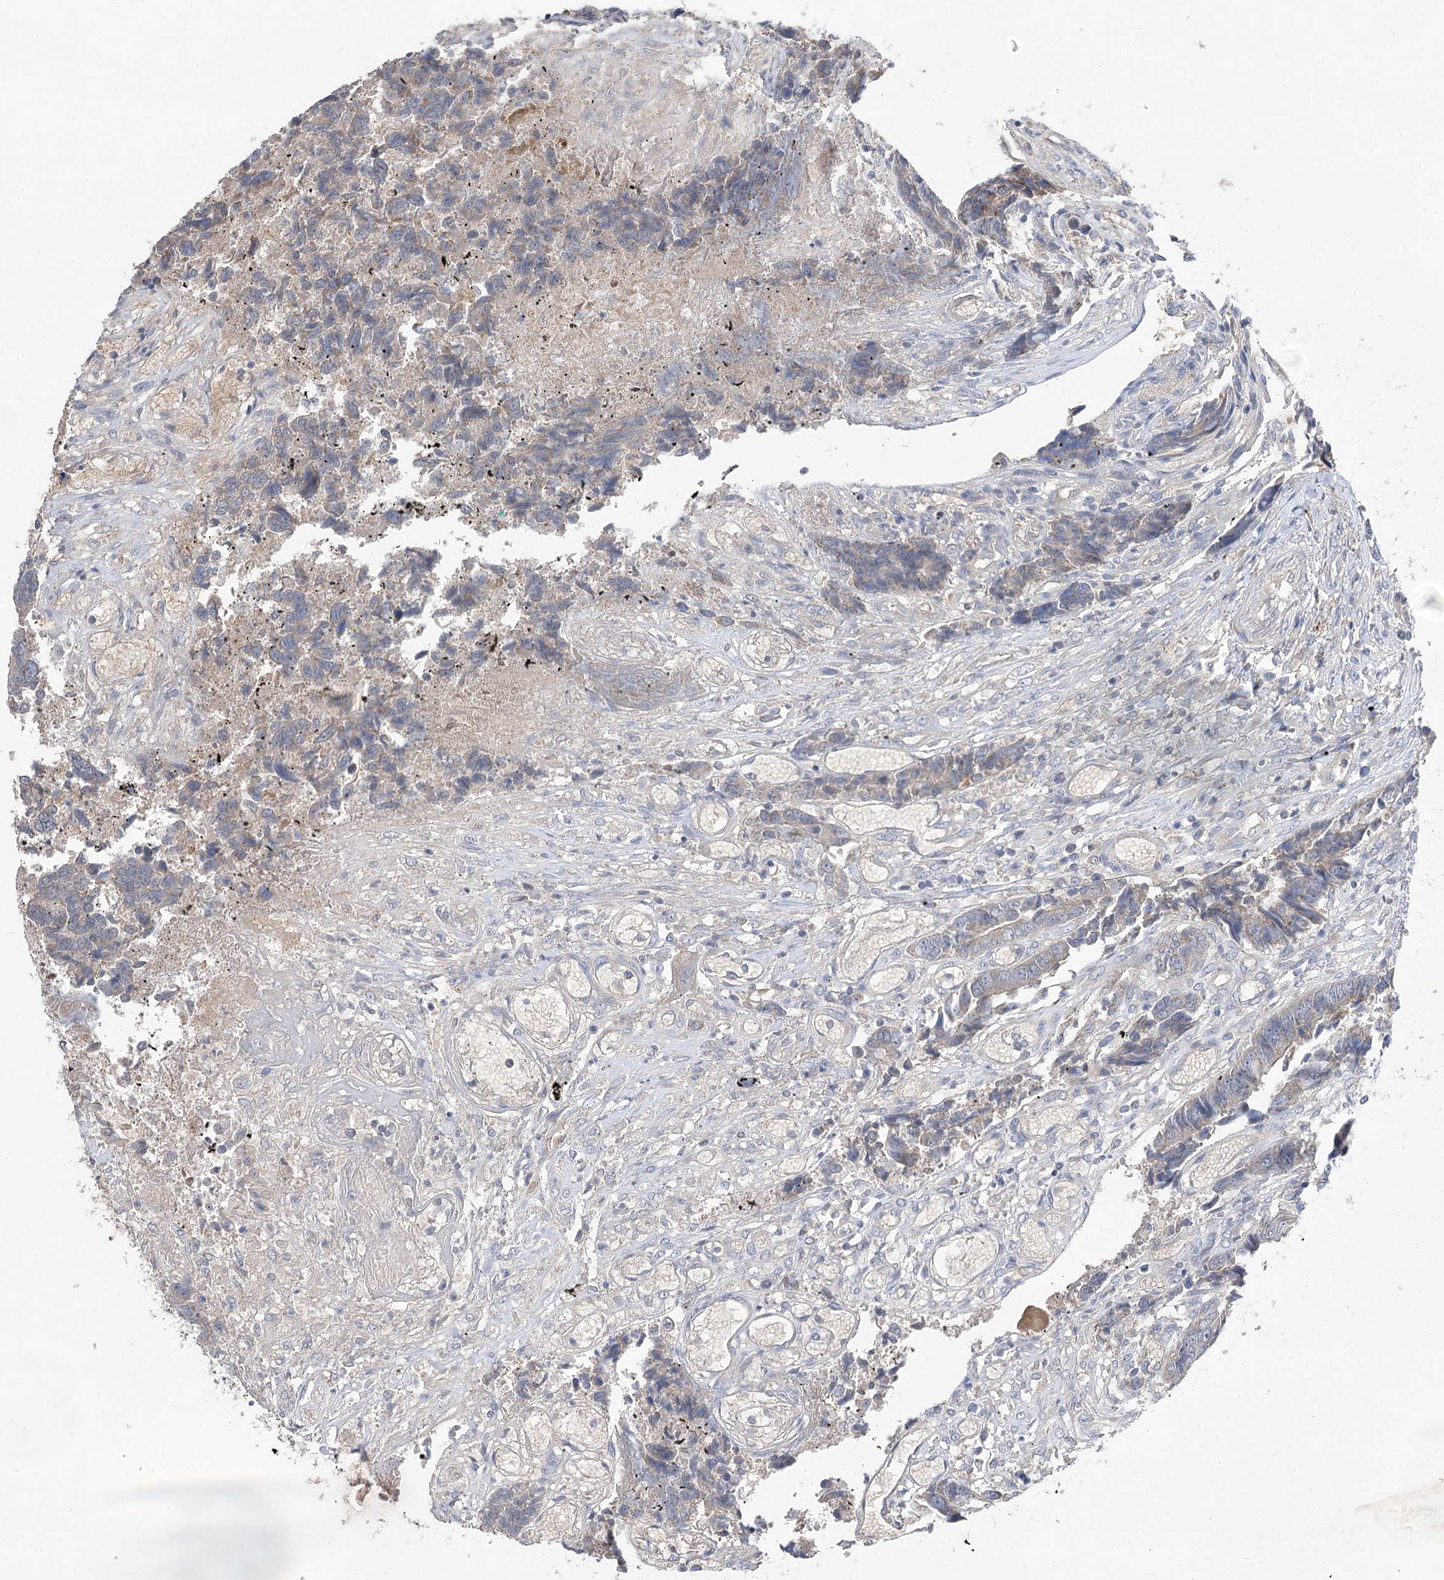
{"staining": {"intensity": "weak", "quantity": "<25%", "location": "cytoplasmic/membranous"}, "tissue": "colorectal cancer", "cell_type": "Tumor cells", "image_type": "cancer", "snomed": [{"axis": "morphology", "description": "Adenocarcinoma, NOS"}, {"axis": "topography", "description": "Rectum"}], "caption": "A high-resolution micrograph shows immunohistochemistry staining of adenocarcinoma (colorectal), which demonstrates no significant positivity in tumor cells.", "gene": "AURKC", "patient": {"sex": "male", "age": 84}}